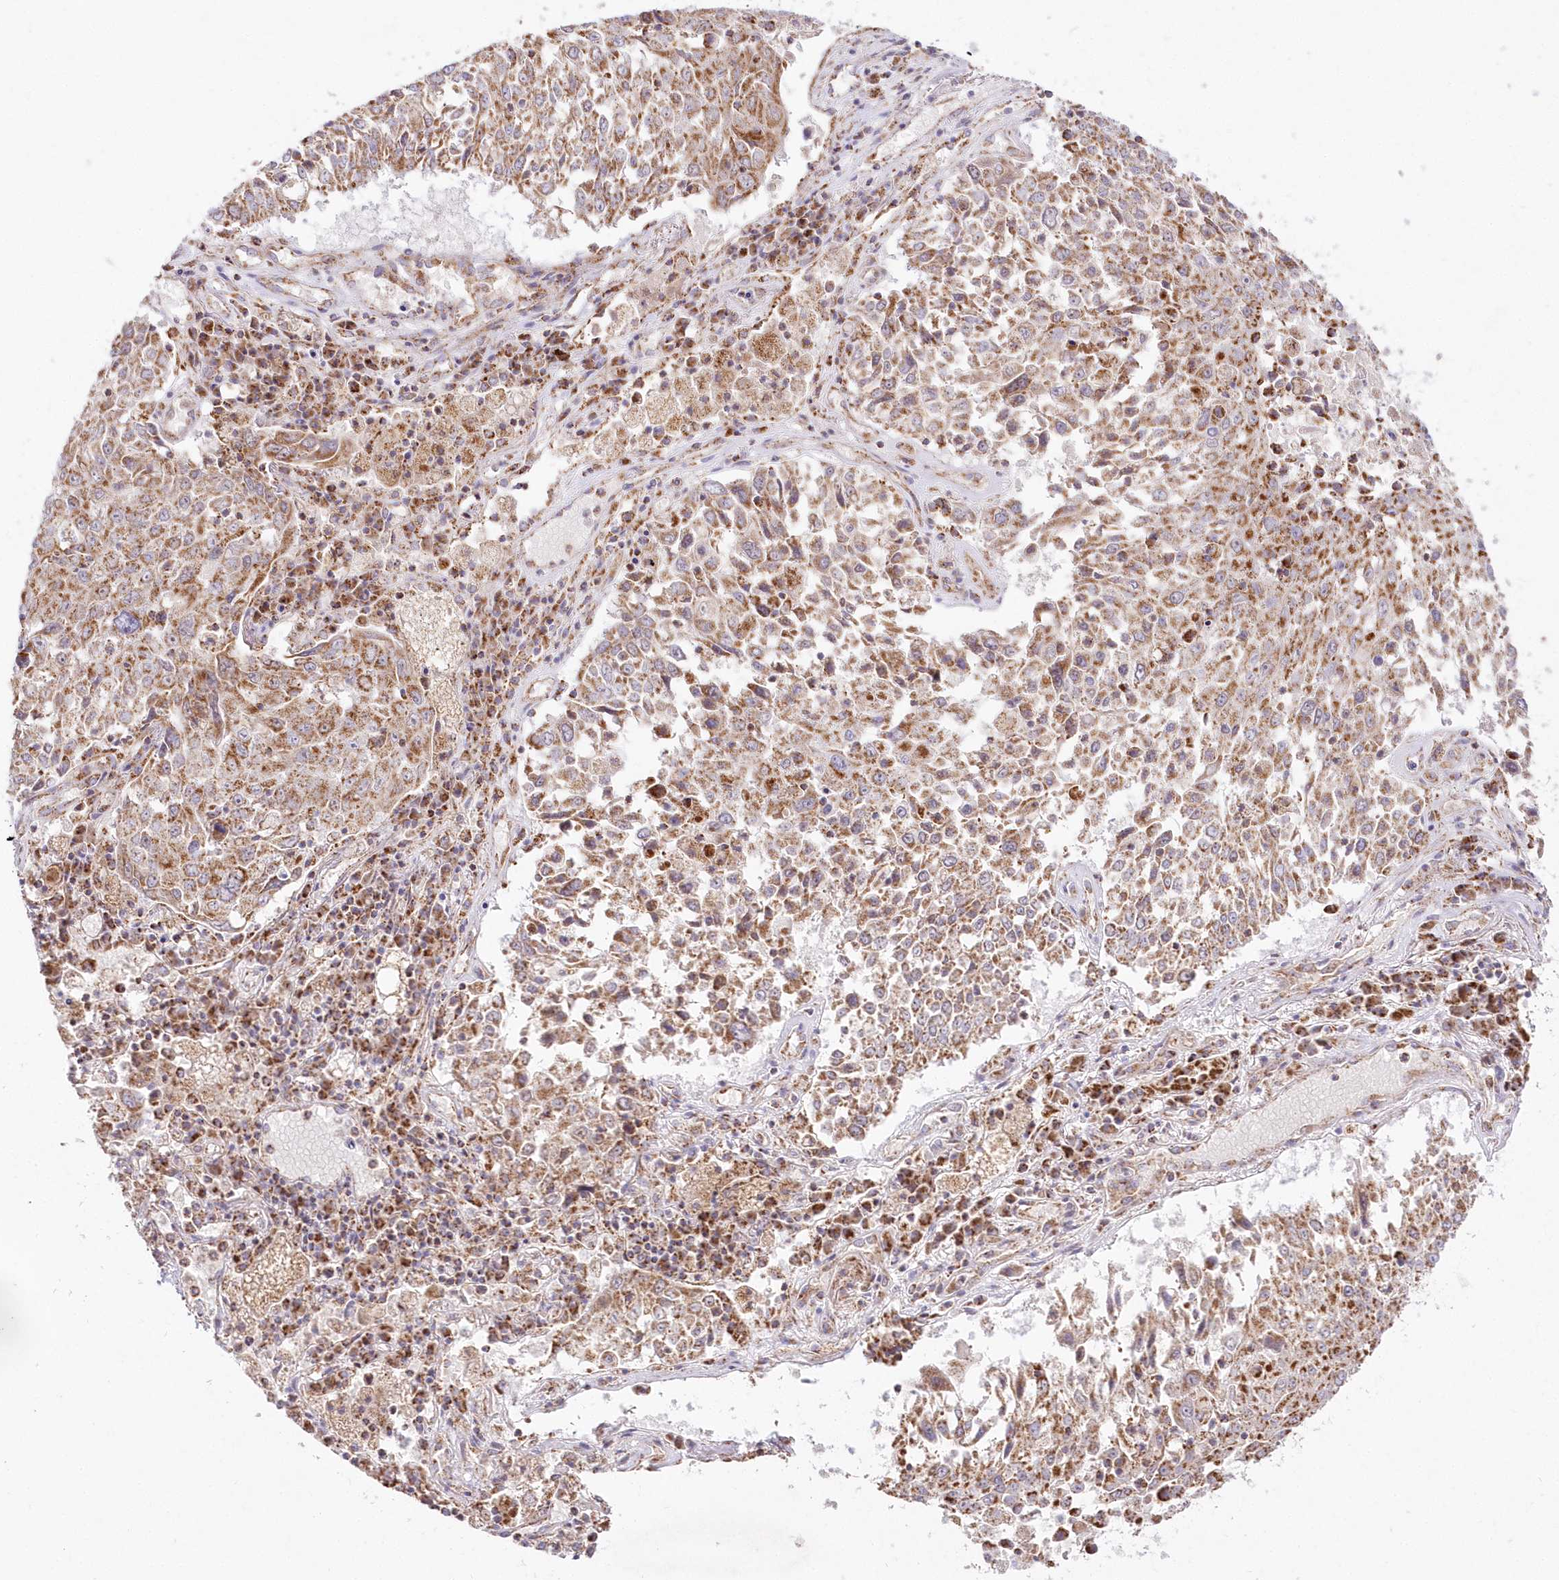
{"staining": {"intensity": "moderate", "quantity": ">75%", "location": "cytoplasmic/membranous"}, "tissue": "lung cancer", "cell_type": "Tumor cells", "image_type": "cancer", "snomed": [{"axis": "morphology", "description": "Squamous cell carcinoma, NOS"}, {"axis": "topography", "description": "Lung"}], "caption": "A medium amount of moderate cytoplasmic/membranous expression is identified in approximately >75% of tumor cells in lung cancer (squamous cell carcinoma) tissue.", "gene": "DNA2", "patient": {"sex": "male", "age": 65}}